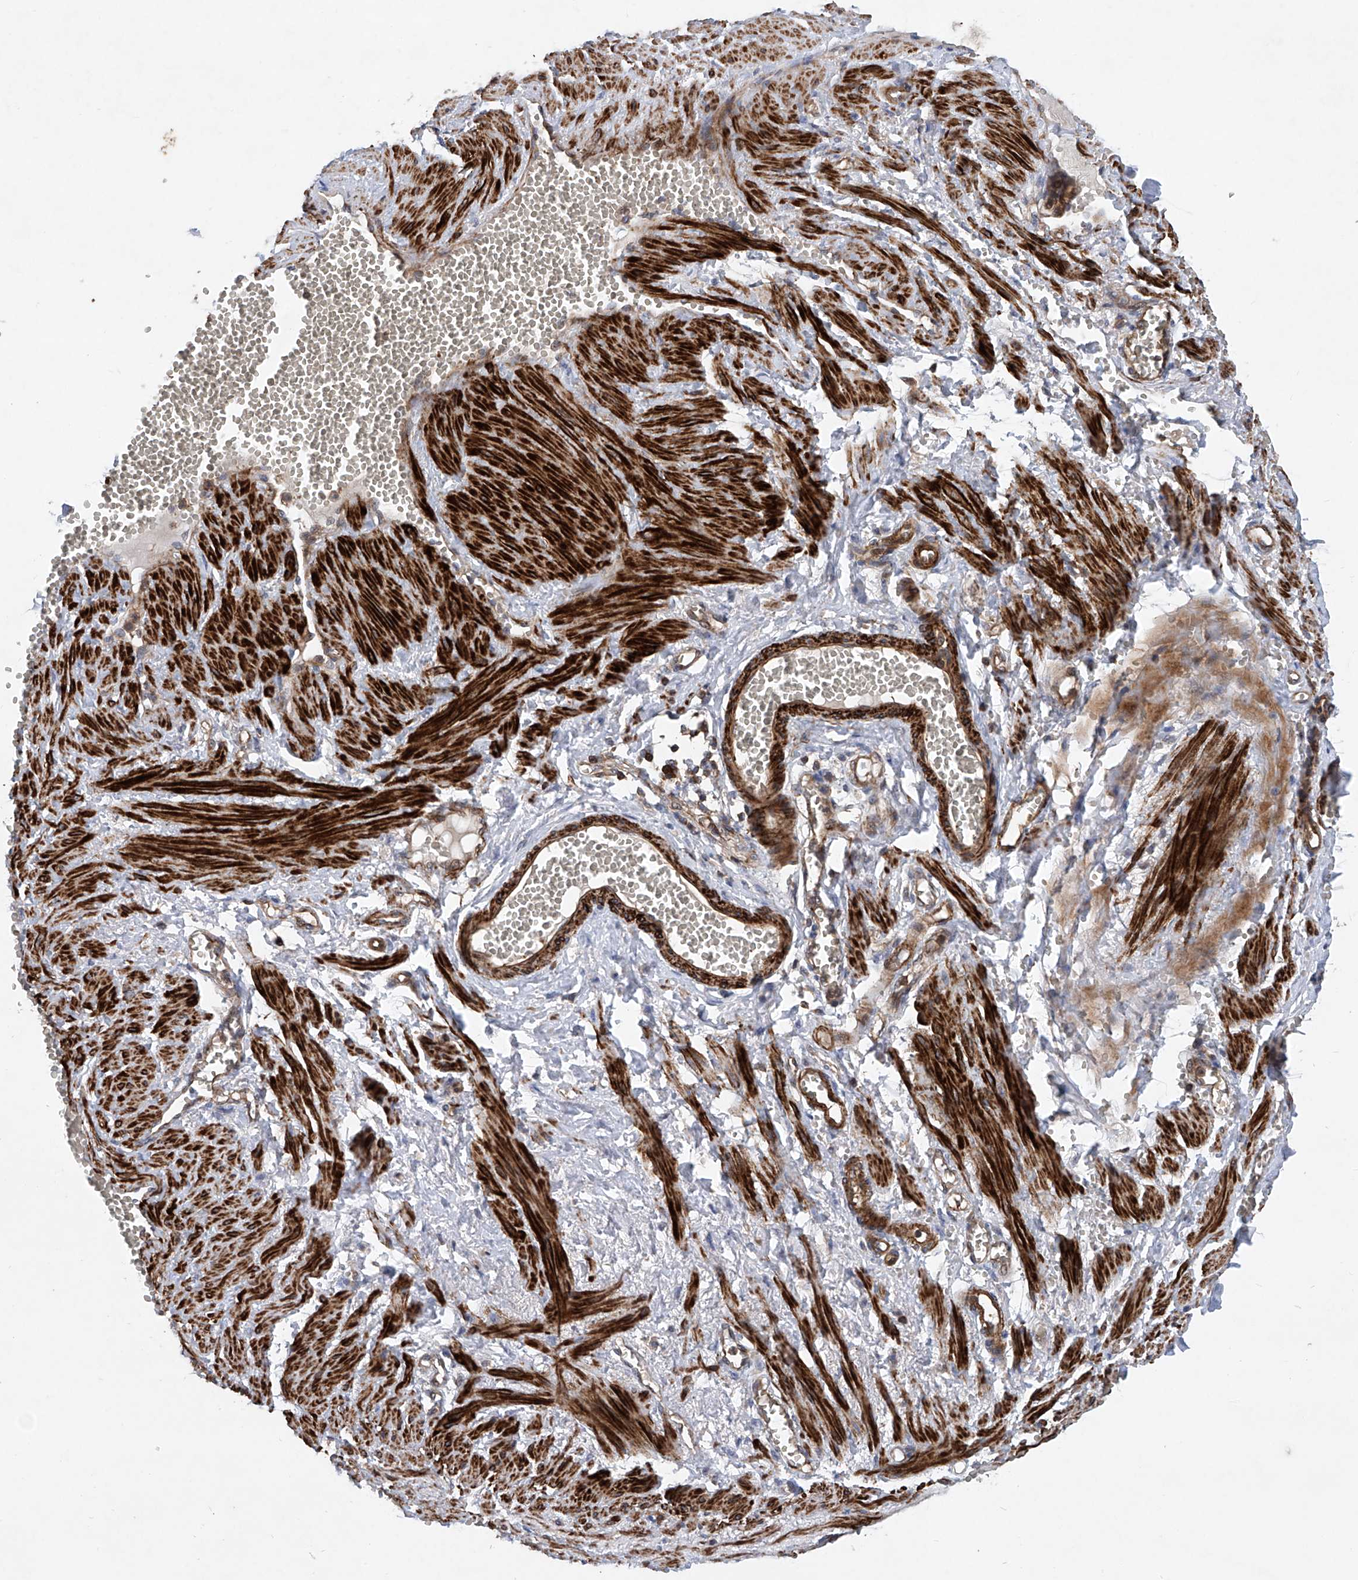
{"staining": {"intensity": "moderate", "quantity": "25%-75%", "location": "cytoplasmic/membranous"}, "tissue": "soft tissue", "cell_type": "Chondrocytes", "image_type": "normal", "snomed": [{"axis": "morphology", "description": "Normal tissue, NOS"}, {"axis": "topography", "description": "Smooth muscle"}, {"axis": "topography", "description": "Peripheral nerve tissue"}], "caption": "Immunohistochemical staining of unremarkable soft tissue exhibits moderate cytoplasmic/membranous protein expression in about 25%-75% of chondrocytes. The protein is stained brown, and the nuclei are stained in blue (DAB (3,3'-diaminobenzidine) IHC with brightfield microscopy, high magnification).", "gene": "NT5C3A", "patient": {"sex": "female", "age": 39}}